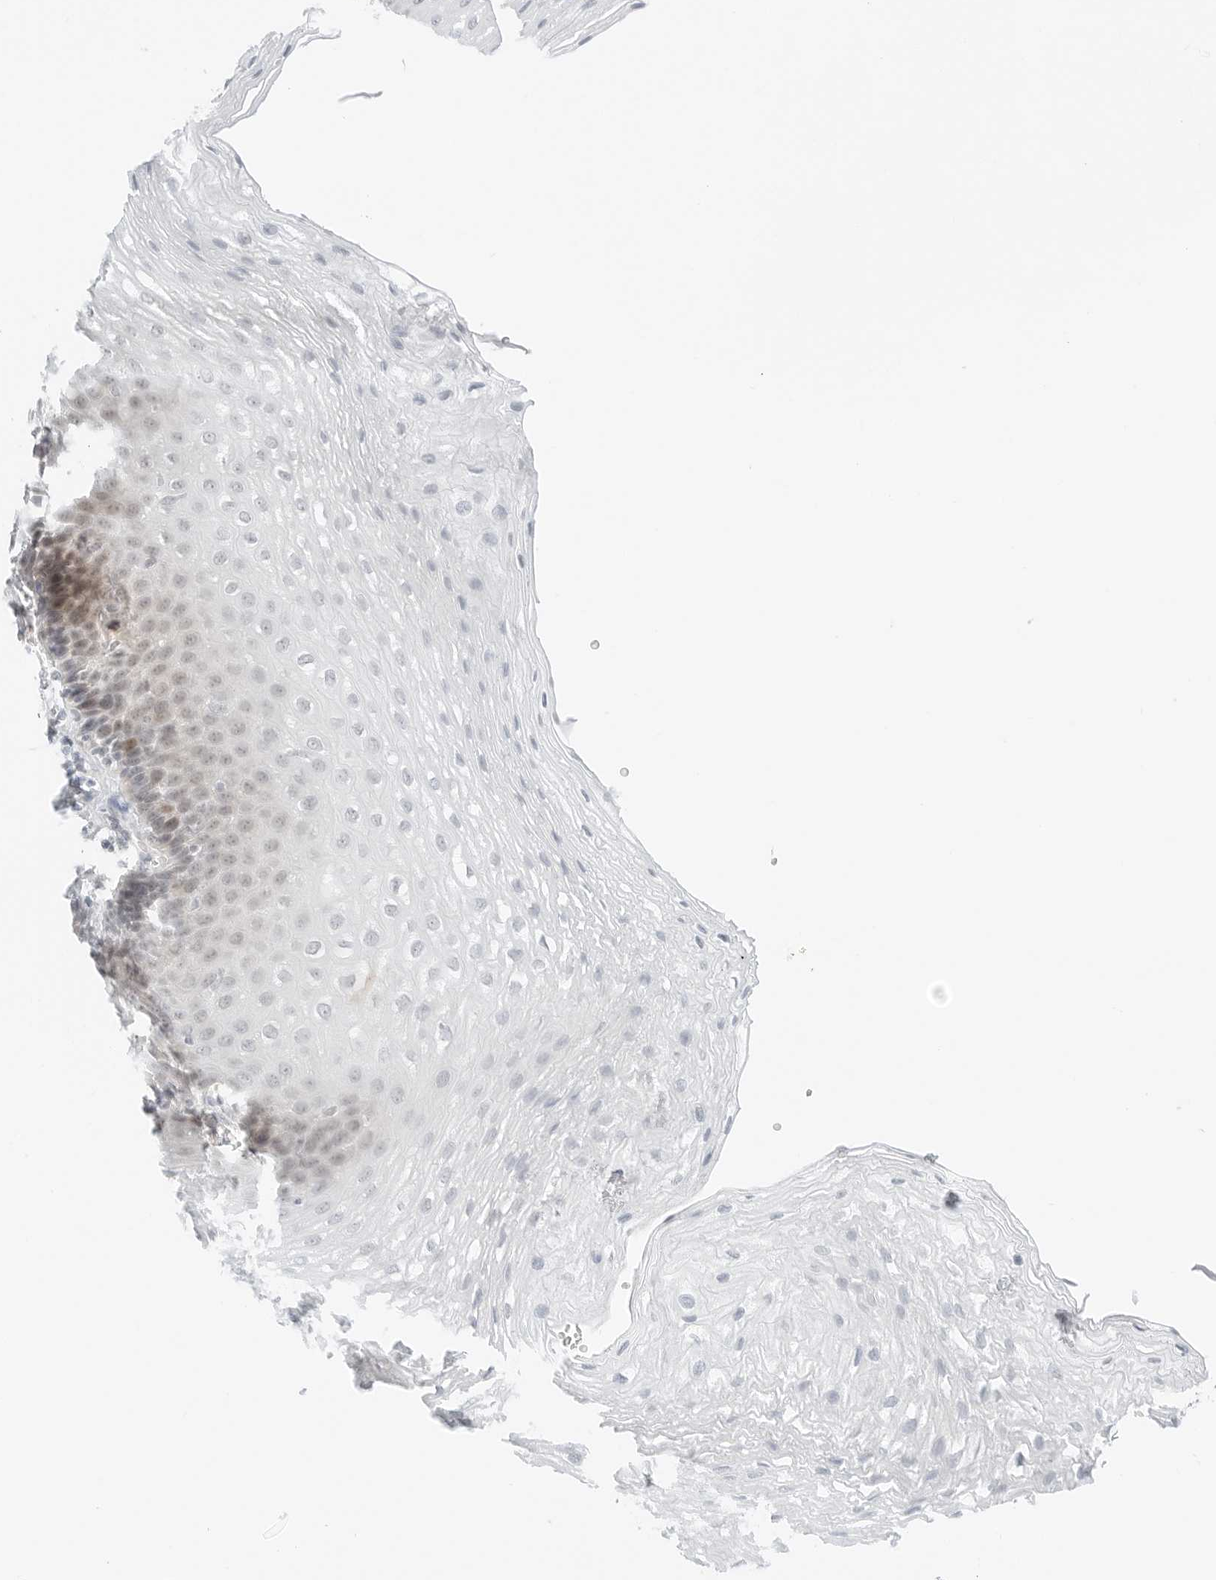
{"staining": {"intensity": "weak", "quantity": "<25%", "location": "nuclear"}, "tissue": "esophagus", "cell_type": "Squamous epithelial cells", "image_type": "normal", "snomed": [{"axis": "morphology", "description": "Normal tissue, NOS"}, {"axis": "topography", "description": "Esophagus"}], "caption": "This is an immunohistochemistry (IHC) image of benign esophagus. There is no positivity in squamous epithelial cells.", "gene": "CCSAP", "patient": {"sex": "female", "age": 66}}